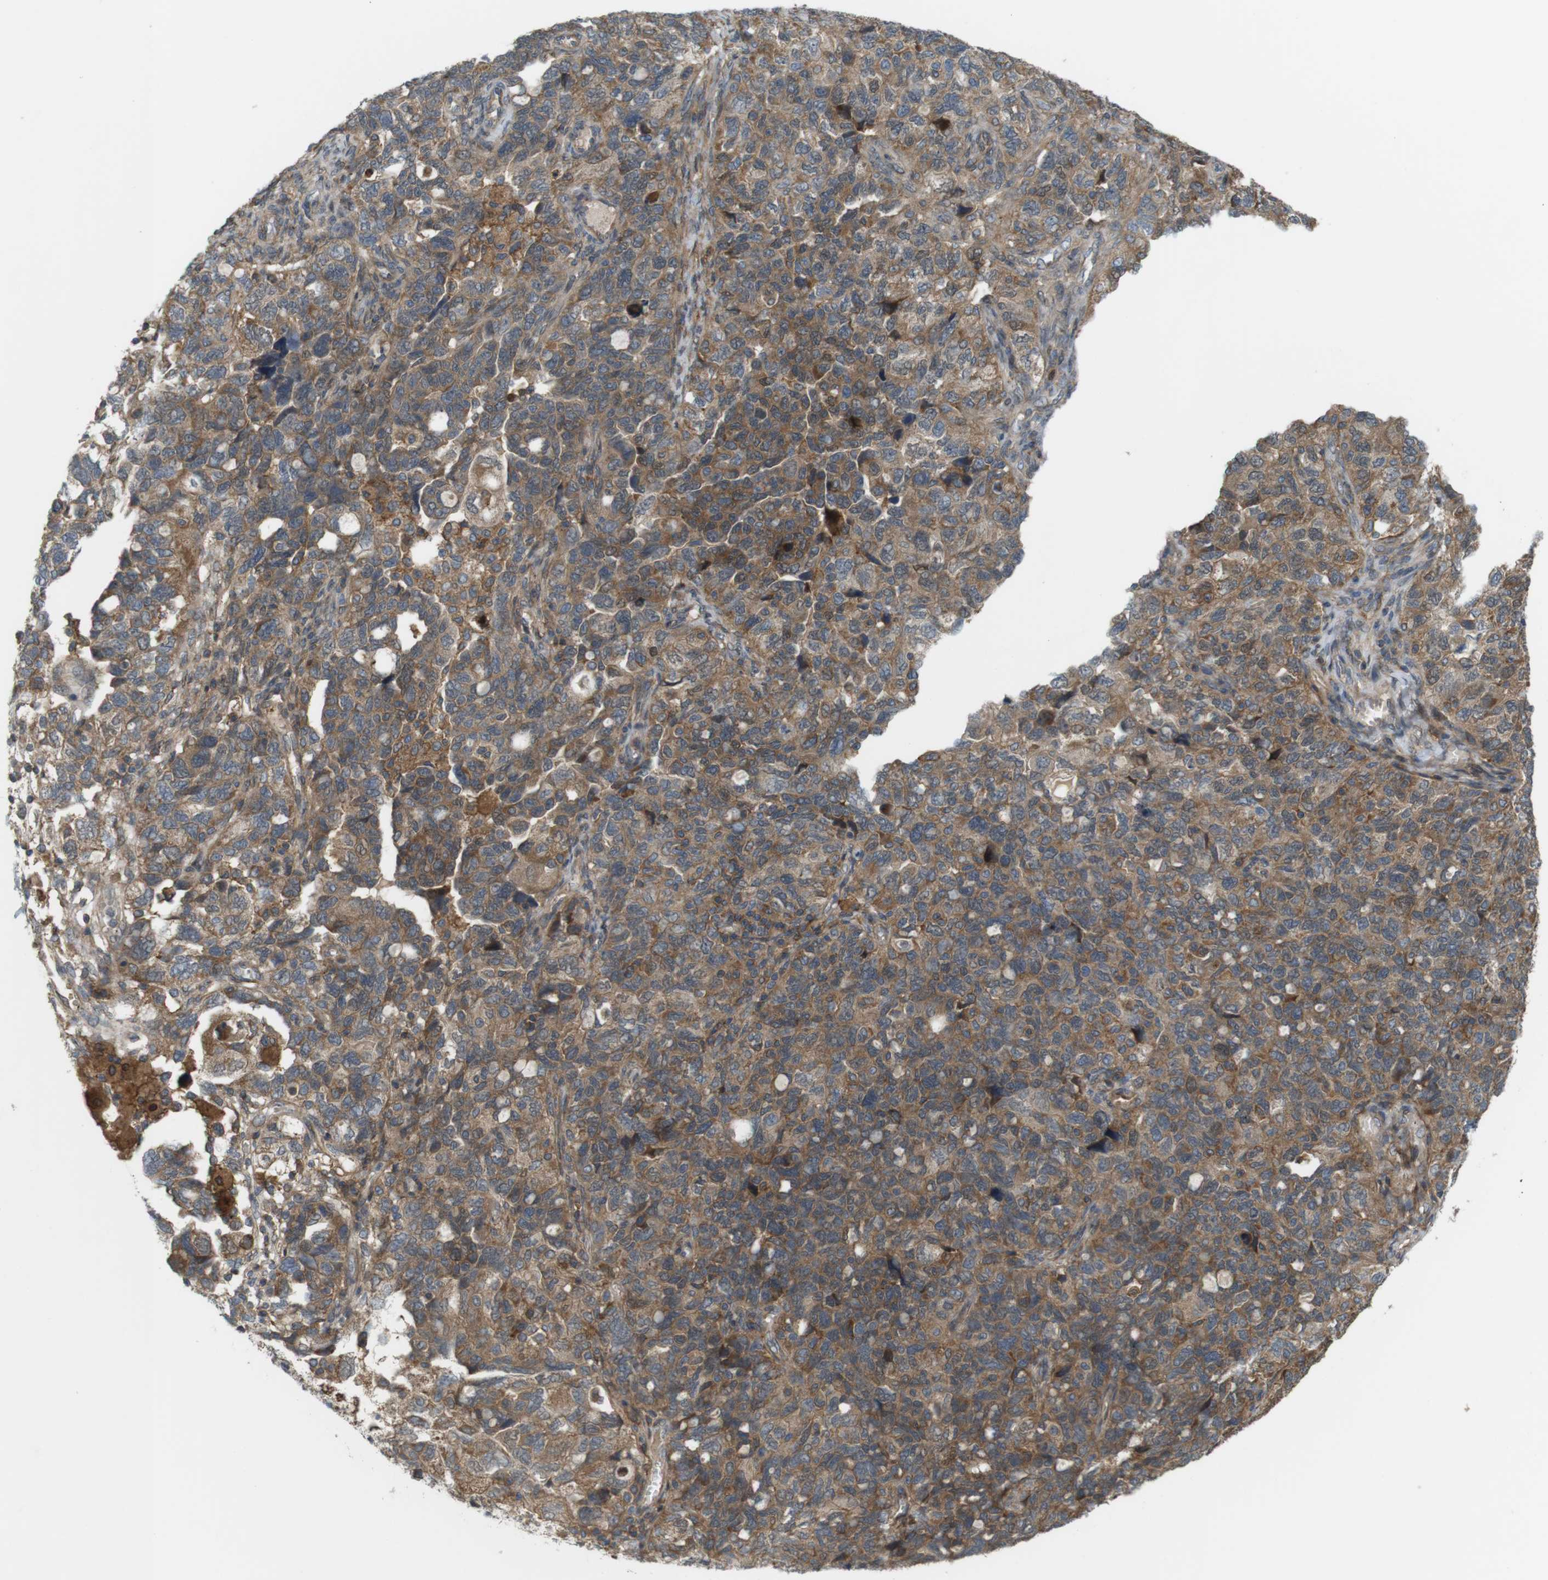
{"staining": {"intensity": "moderate", "quantity": ">75%", "location": "cytoplasmic/membranous,nuclear"}, "tissue": "ovarian cancer", "cell_type": "Tumor cells", "image_type": "cancer", "snomed": [{"axis": "morphology", "description": "Carcinoma, NOS"}, {"axis": "morphology", "description": "Cystadenocarcinoma, serous, NOS"}, {"axis": "topography", "description": "Ovary"}], "caption": "Protein staining of ovarian carcinoma tissue demonstrates moderate cytoplasmic/membranous and nuclear staining in about >75% of tumor cells.", "gene": "DDAH2", "patient": {"sex": "female", "age": 69}}